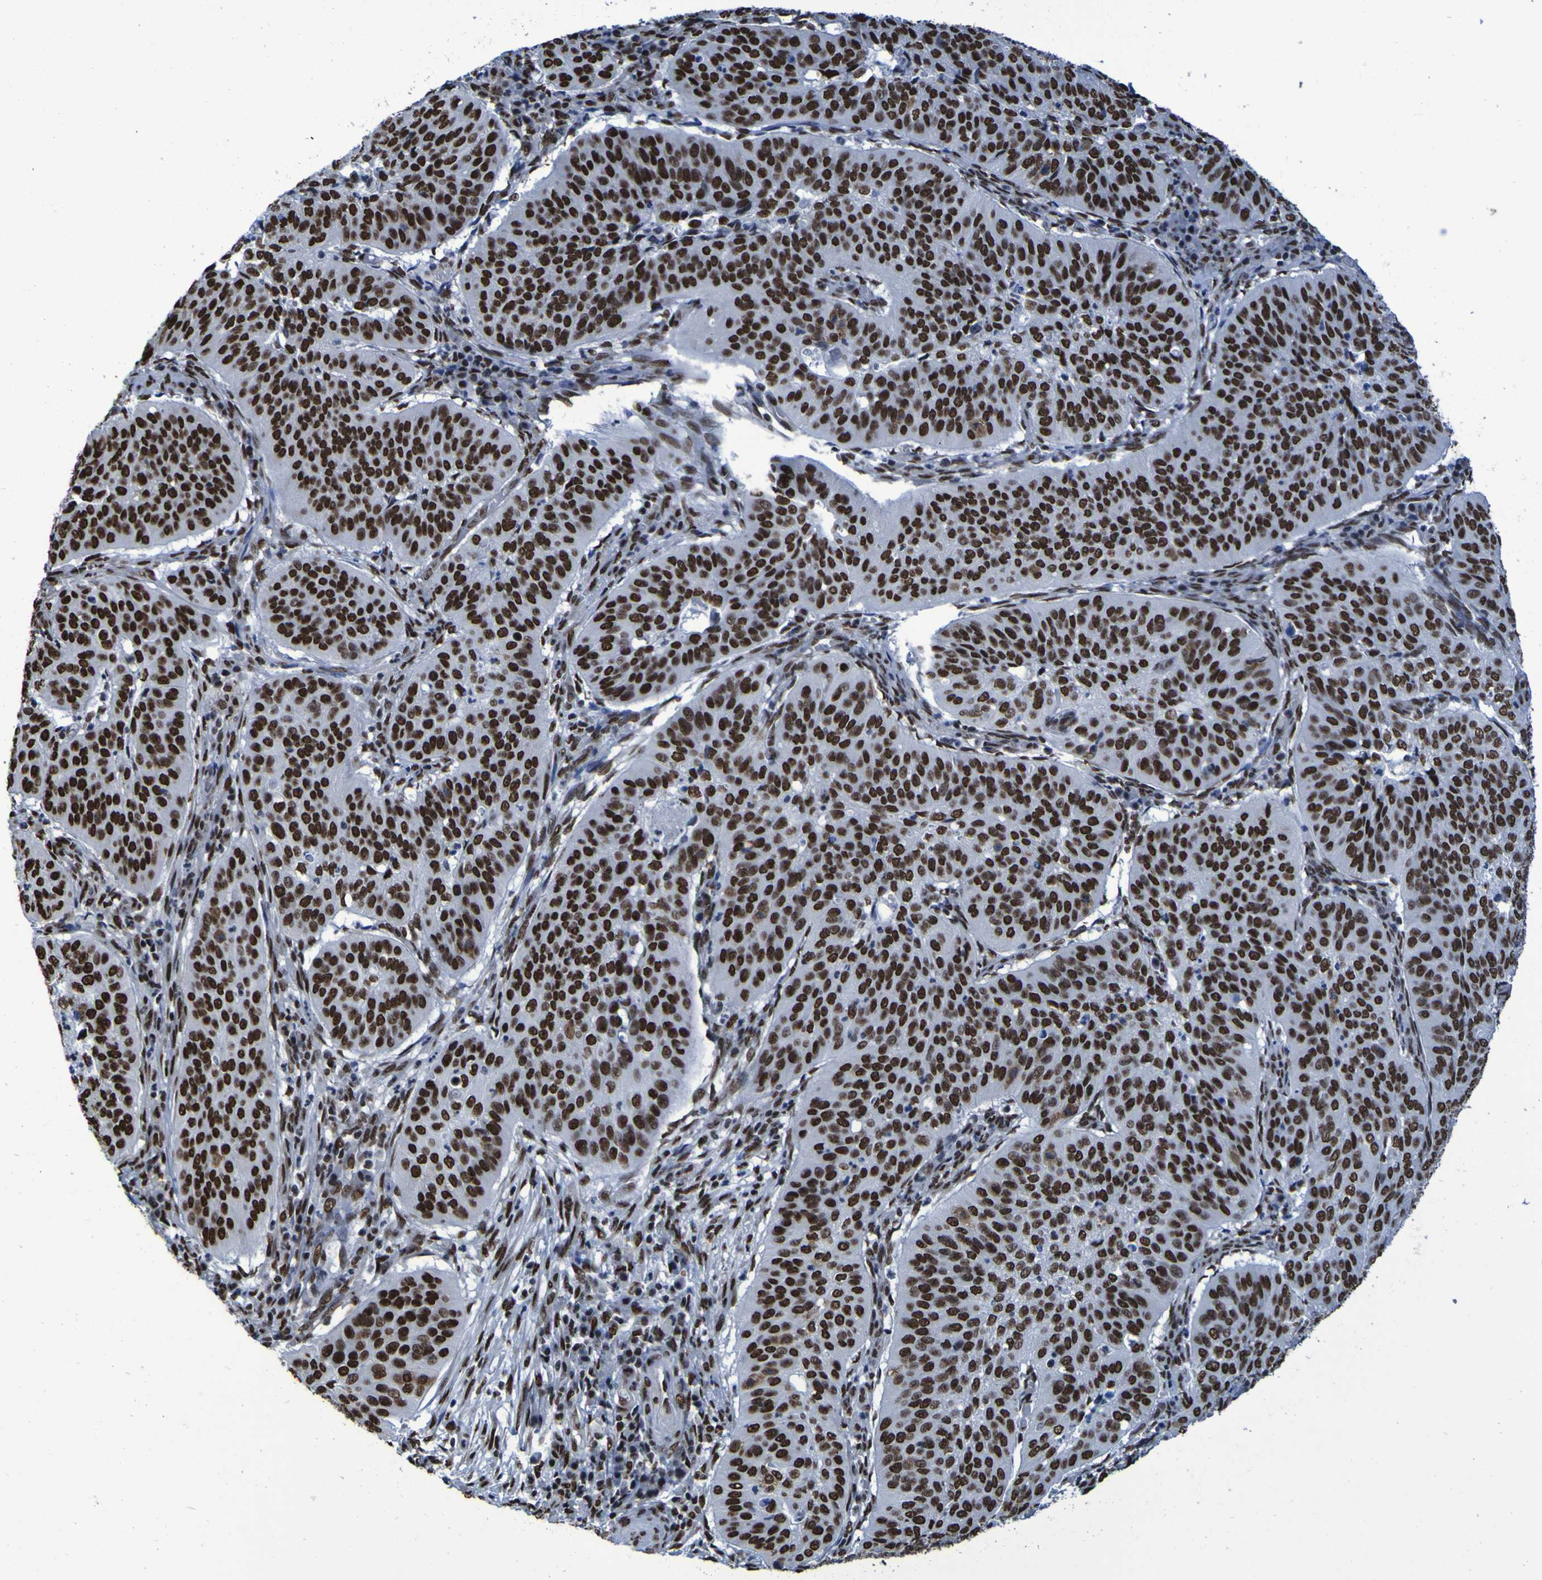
{"staining": {"intensity": "strong", "quantity": ">75%", "location": "nuclear"}, "tissue": "cervical cancer", "cell_type": "Tumor cells", "image_type": "cancer", "snomed": [{"axis": "morphology", "description": "Normal tissue, NOS"}, {"axis": "morphology", "description": "Squamous cell carcinoma, NOS"}, {"axis": "topography", "description": "Cervix"}], "caption": "Immunohistochemical staining of human cervical cancer demonstrates strong nuclear protein positivity in approximately >75% of tumor cells. The staining is performed using DAB brown chromogen to label protein expression. The nuclei are counter-stained blue using hematoxylin.", "gene": "HNRNPR", "patient": {"sex": "female", "age": 39}}